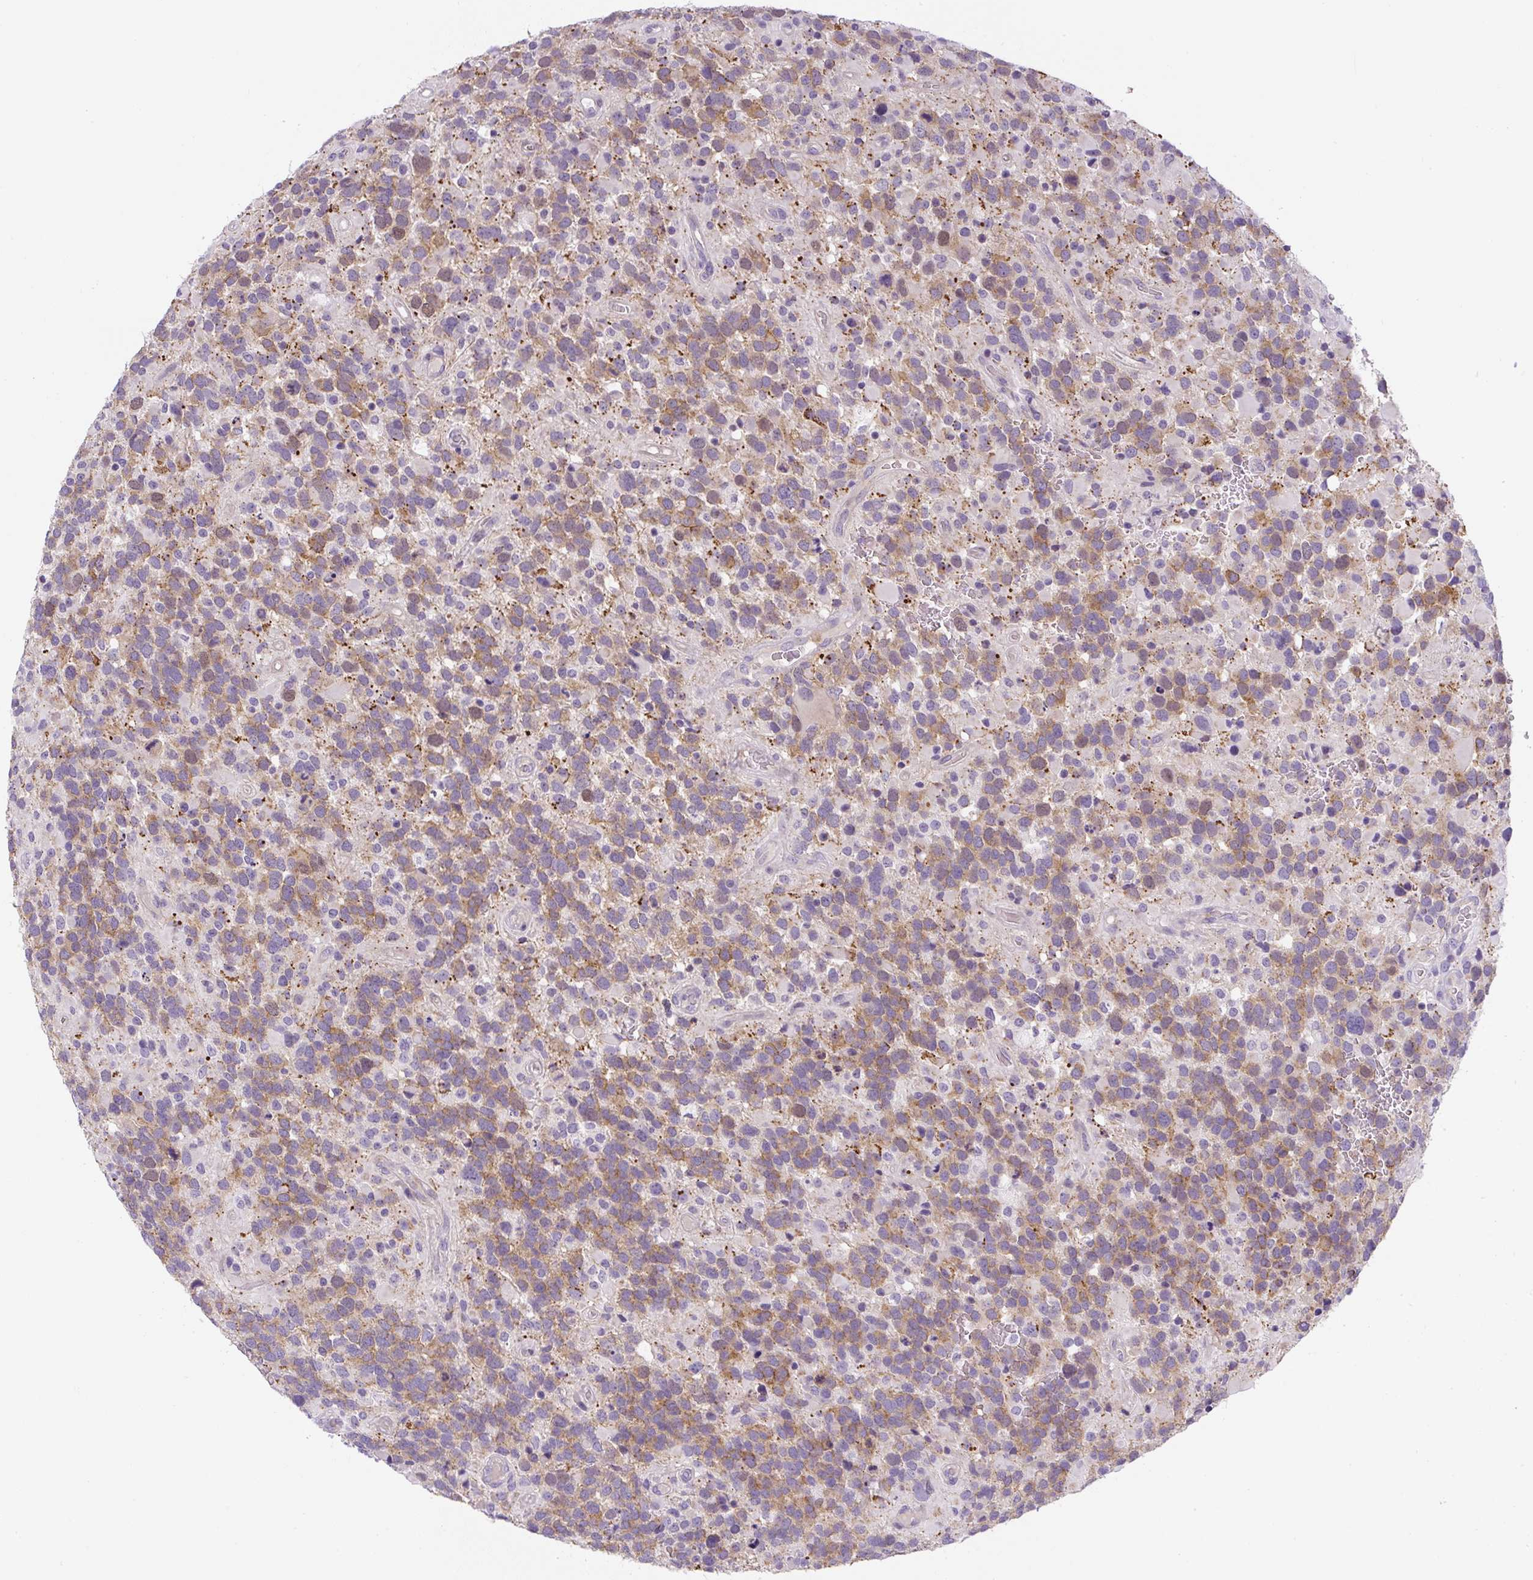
{"staining": {"intensity": "moderate", "quantity": "25%-75%", "location": "cytoplasmic/membranous"}, "tissue": "glioma", "cell_type": "Tumor cells", "image_type": "cancer", "snomed": [{"axis": "morphology", "description": "Glioma, malignant, High grade"}, {"axis": "topography", "description": "Brain"}], "caption": "Human glioma stained with a protein marker reveals moderate staining in tumor cells.", "gene": "ADAMTS19", "patient": {"sex": "female", "age": 40}}